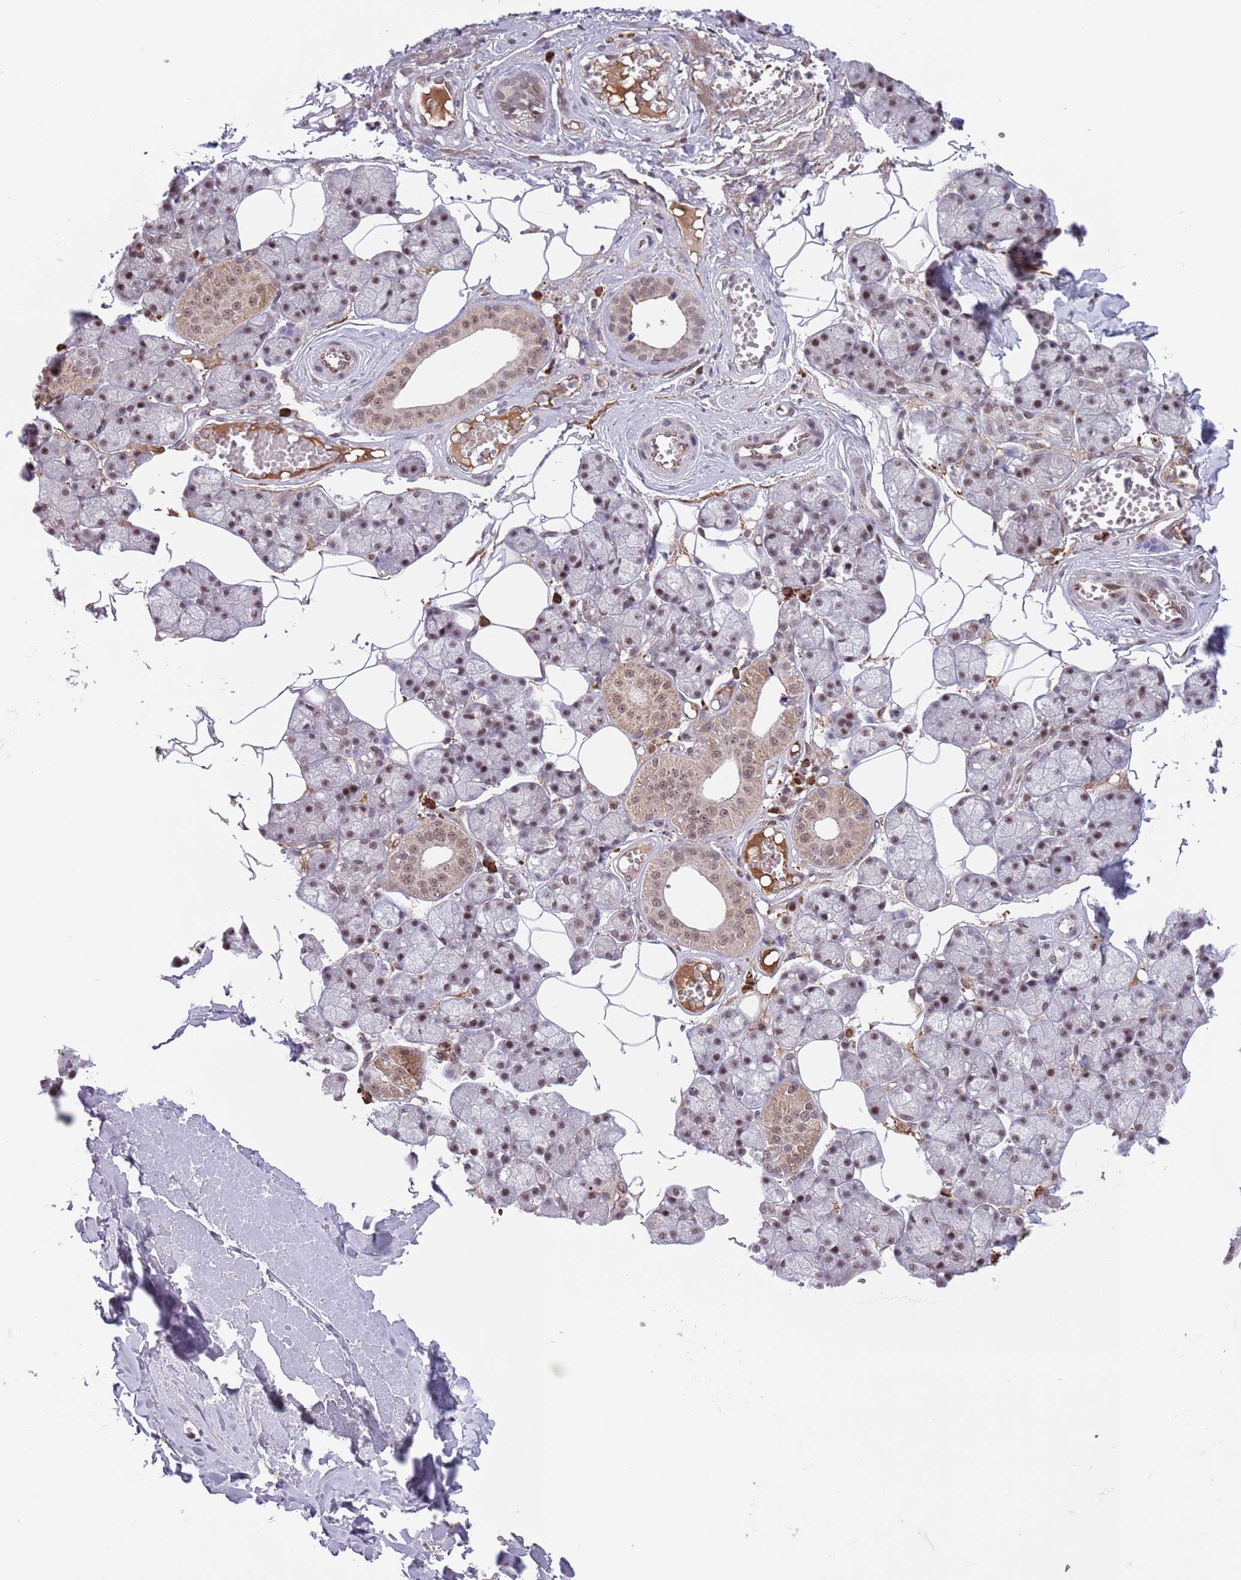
{"staining": {"intensity": "moderate", "quantity": ">75%", "location": "cytoplasmic/membranous,nuclear"}, "tissue": "salivary gland", "cell_type": "Glandular cells", "image_type": "normal", "snomed": [{"axis": "morphology", "description": "Normal tissue, NOS"}, {"axis": "topography", "description": "Salivary gland"}], "caption": "About >75% of glandular cells in unremarkable salivary gland exhibit moderate cytoplasmic/membranous,nuclear protein positivity as visualized by brown immunohistochemical staining.", "gene": "SIPA1L3", "patient": {"sex": "male", "age": 62}}